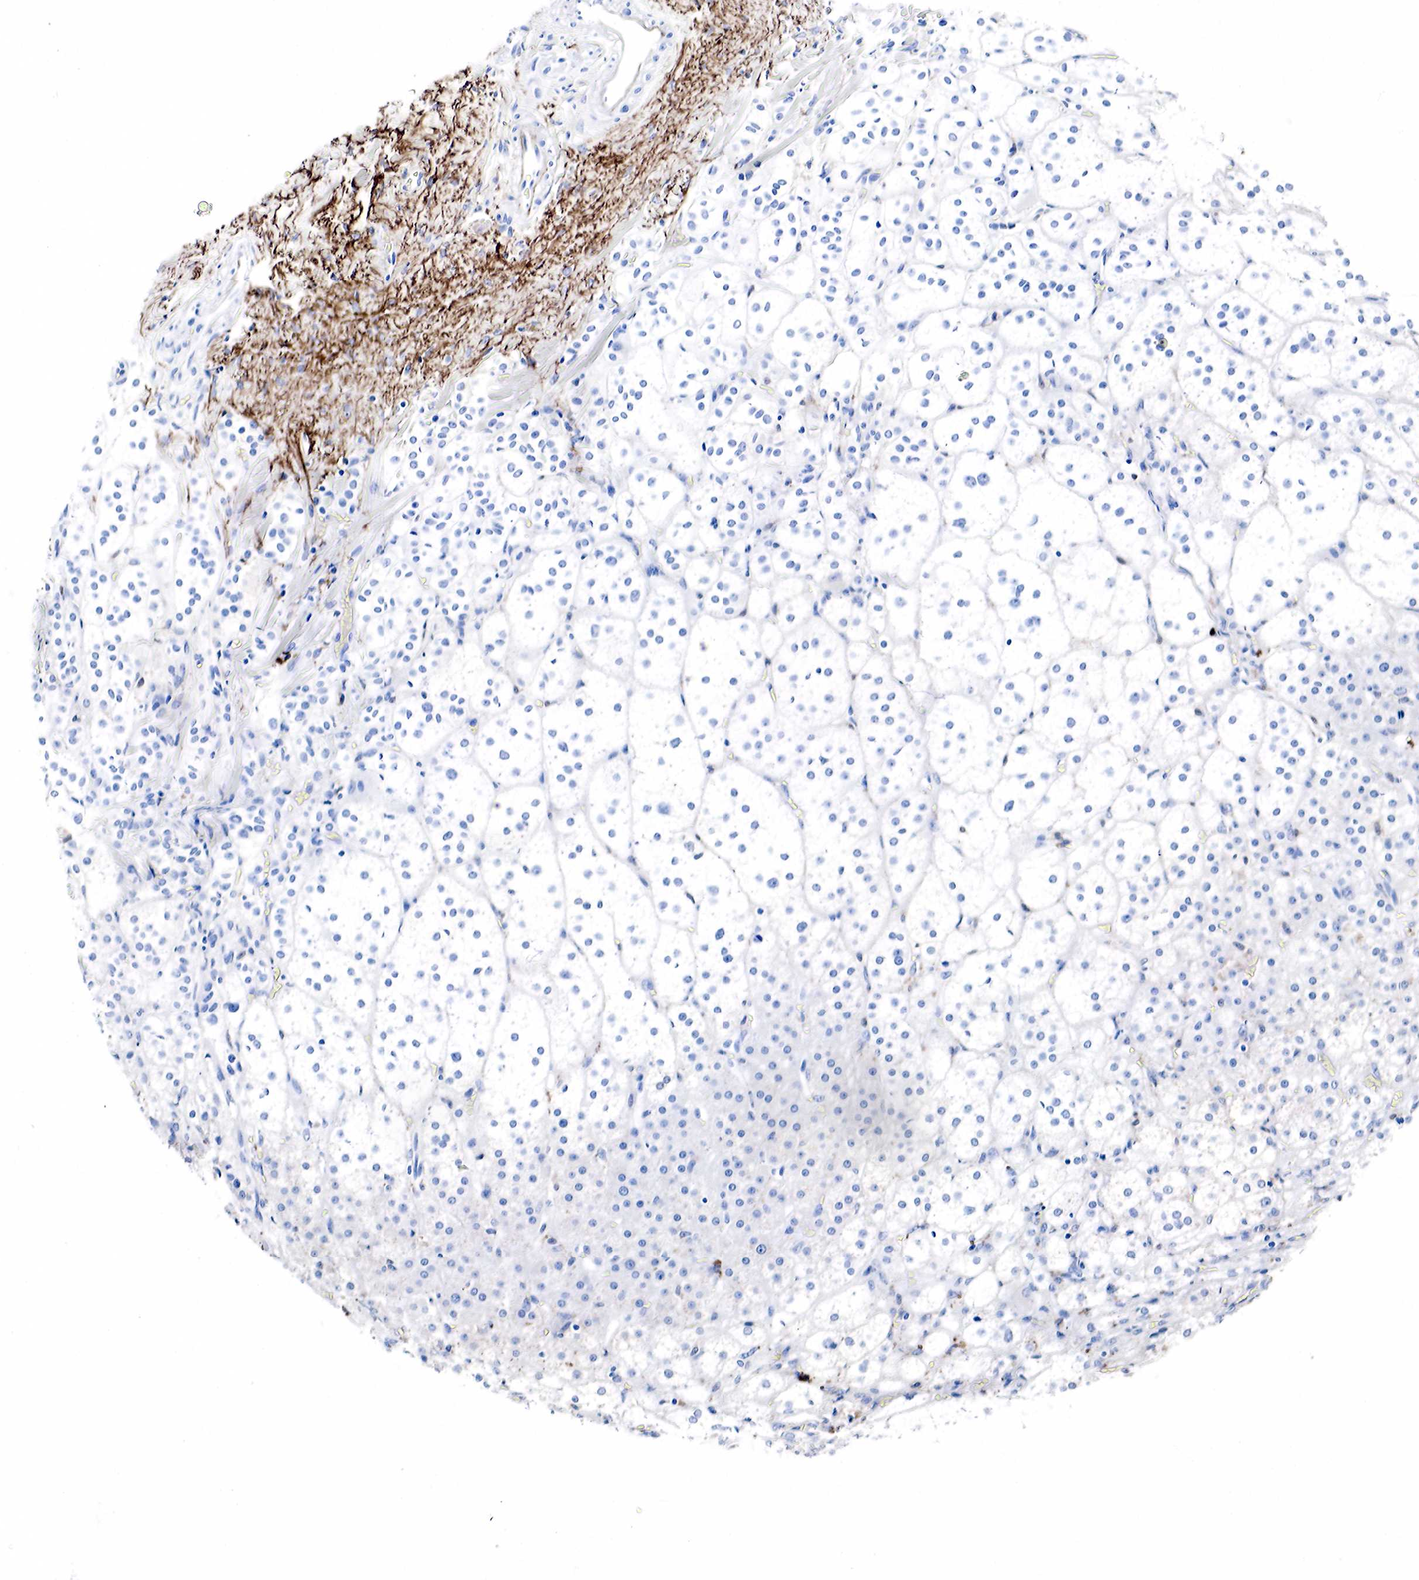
{"staining": {"intensity": "negative", "quantity": "none", "location": "none"}, "tissue": "adrenal gland", "cell_type": "Glandular cells", "image_type": "normal", "snomed": [{"axis": "morphology", "description": "Normal tissue, NOS"}, {"axis": "topography", "description": "Adrenal gland"}], "caption": "Immunohistochemistry image of benign adrenal gland stained for a protein (brown), which displays no expression in glandular cells.", "gene": "LYZ", "patient": {"sex": "female", "age": 60}}